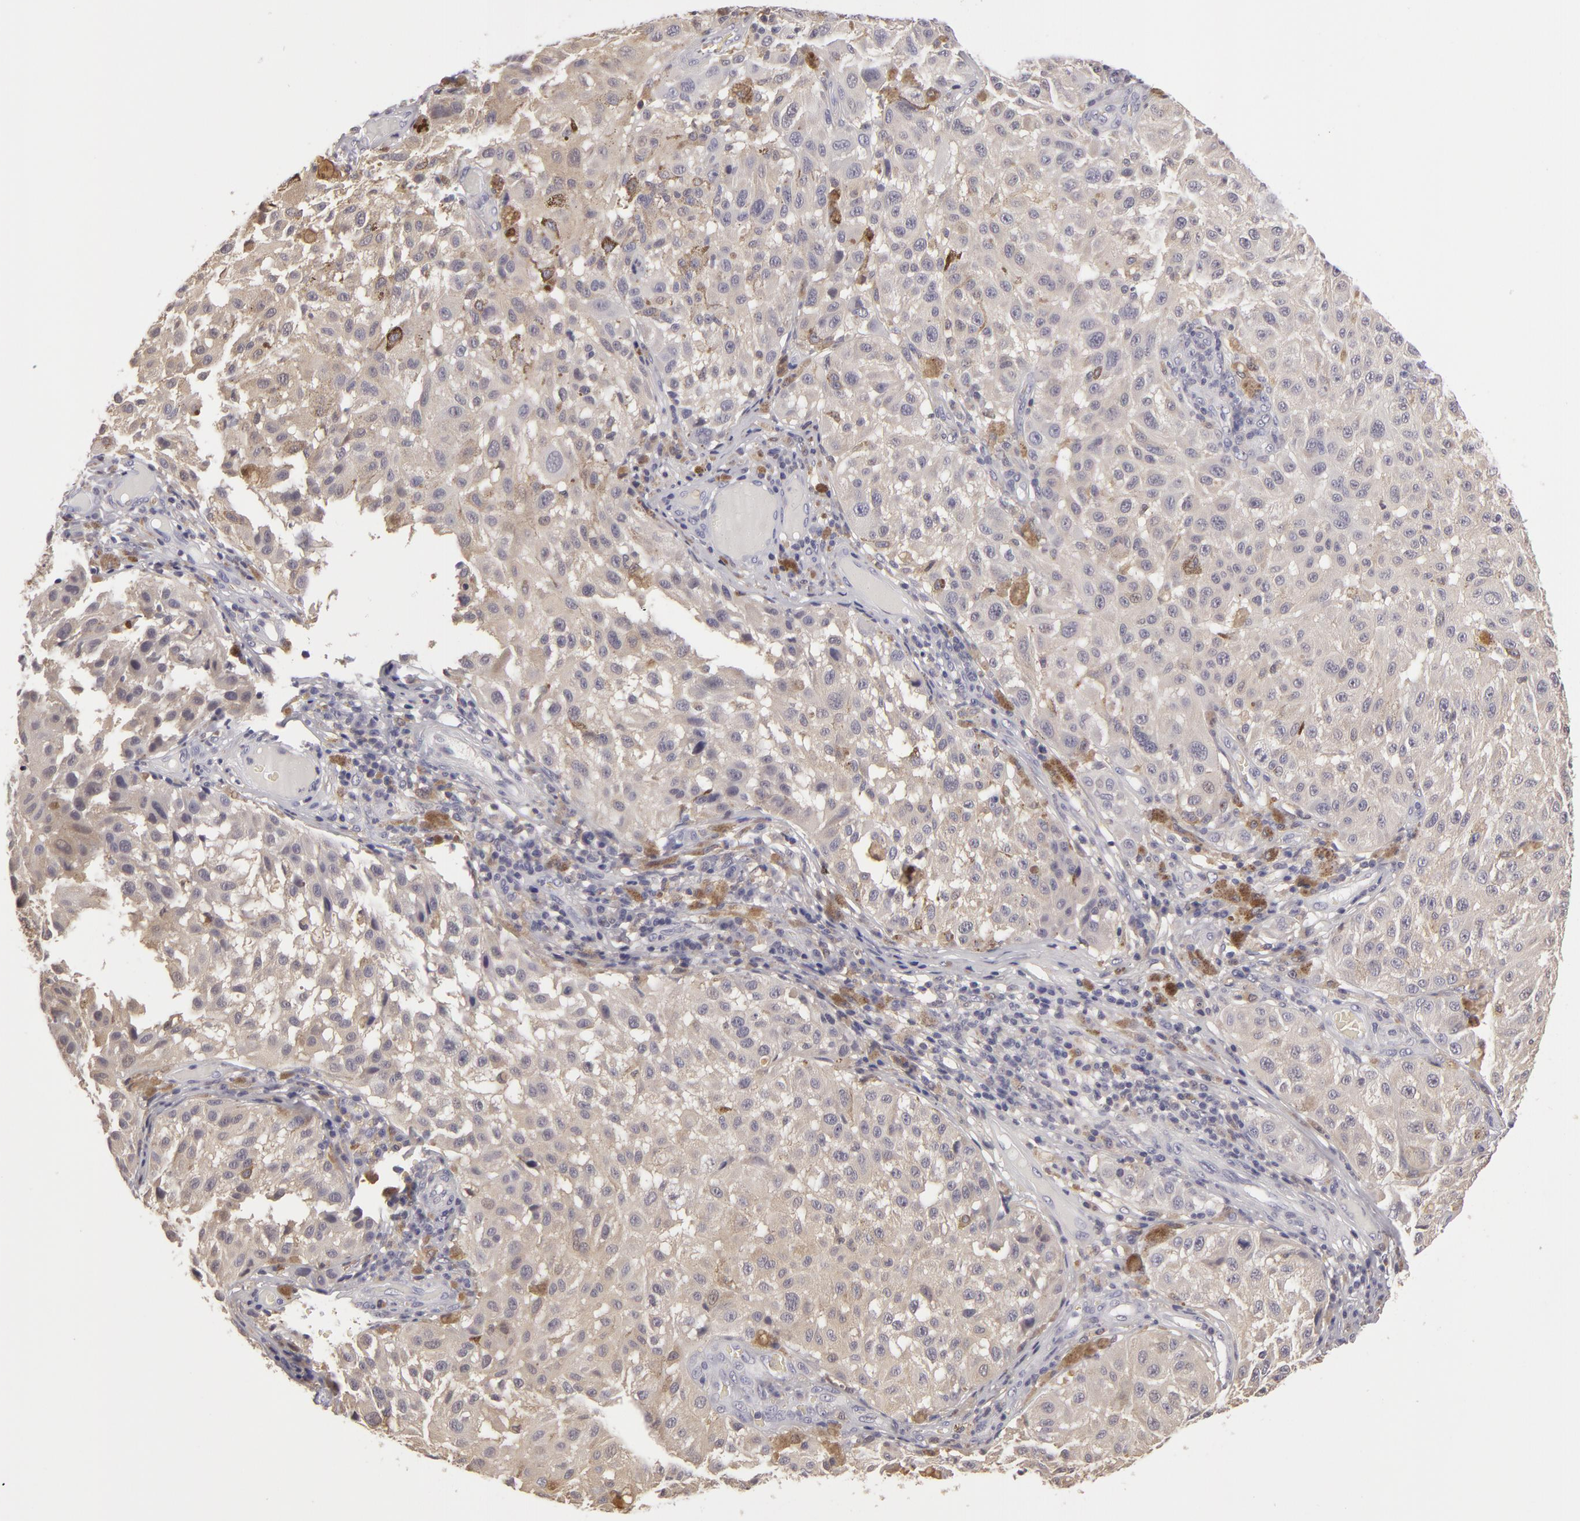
{"staining": {"intensity": "negative", "quantity": "none", "location": "none"}, "tissue": "melanoma", "cell_type": "Tumor cells", "image_type": "cancer", "snomed": [{"axis": "morphology", "description": "Malignant melanoma, NOS"}, {"axis": "topography", "description": "Skin"}], "caption": "The photomicrograph displays no significant expression in tumor cells of melanoma.", "gene": "GNPDA1", "patient": {"sex": "female", "age": 64}}